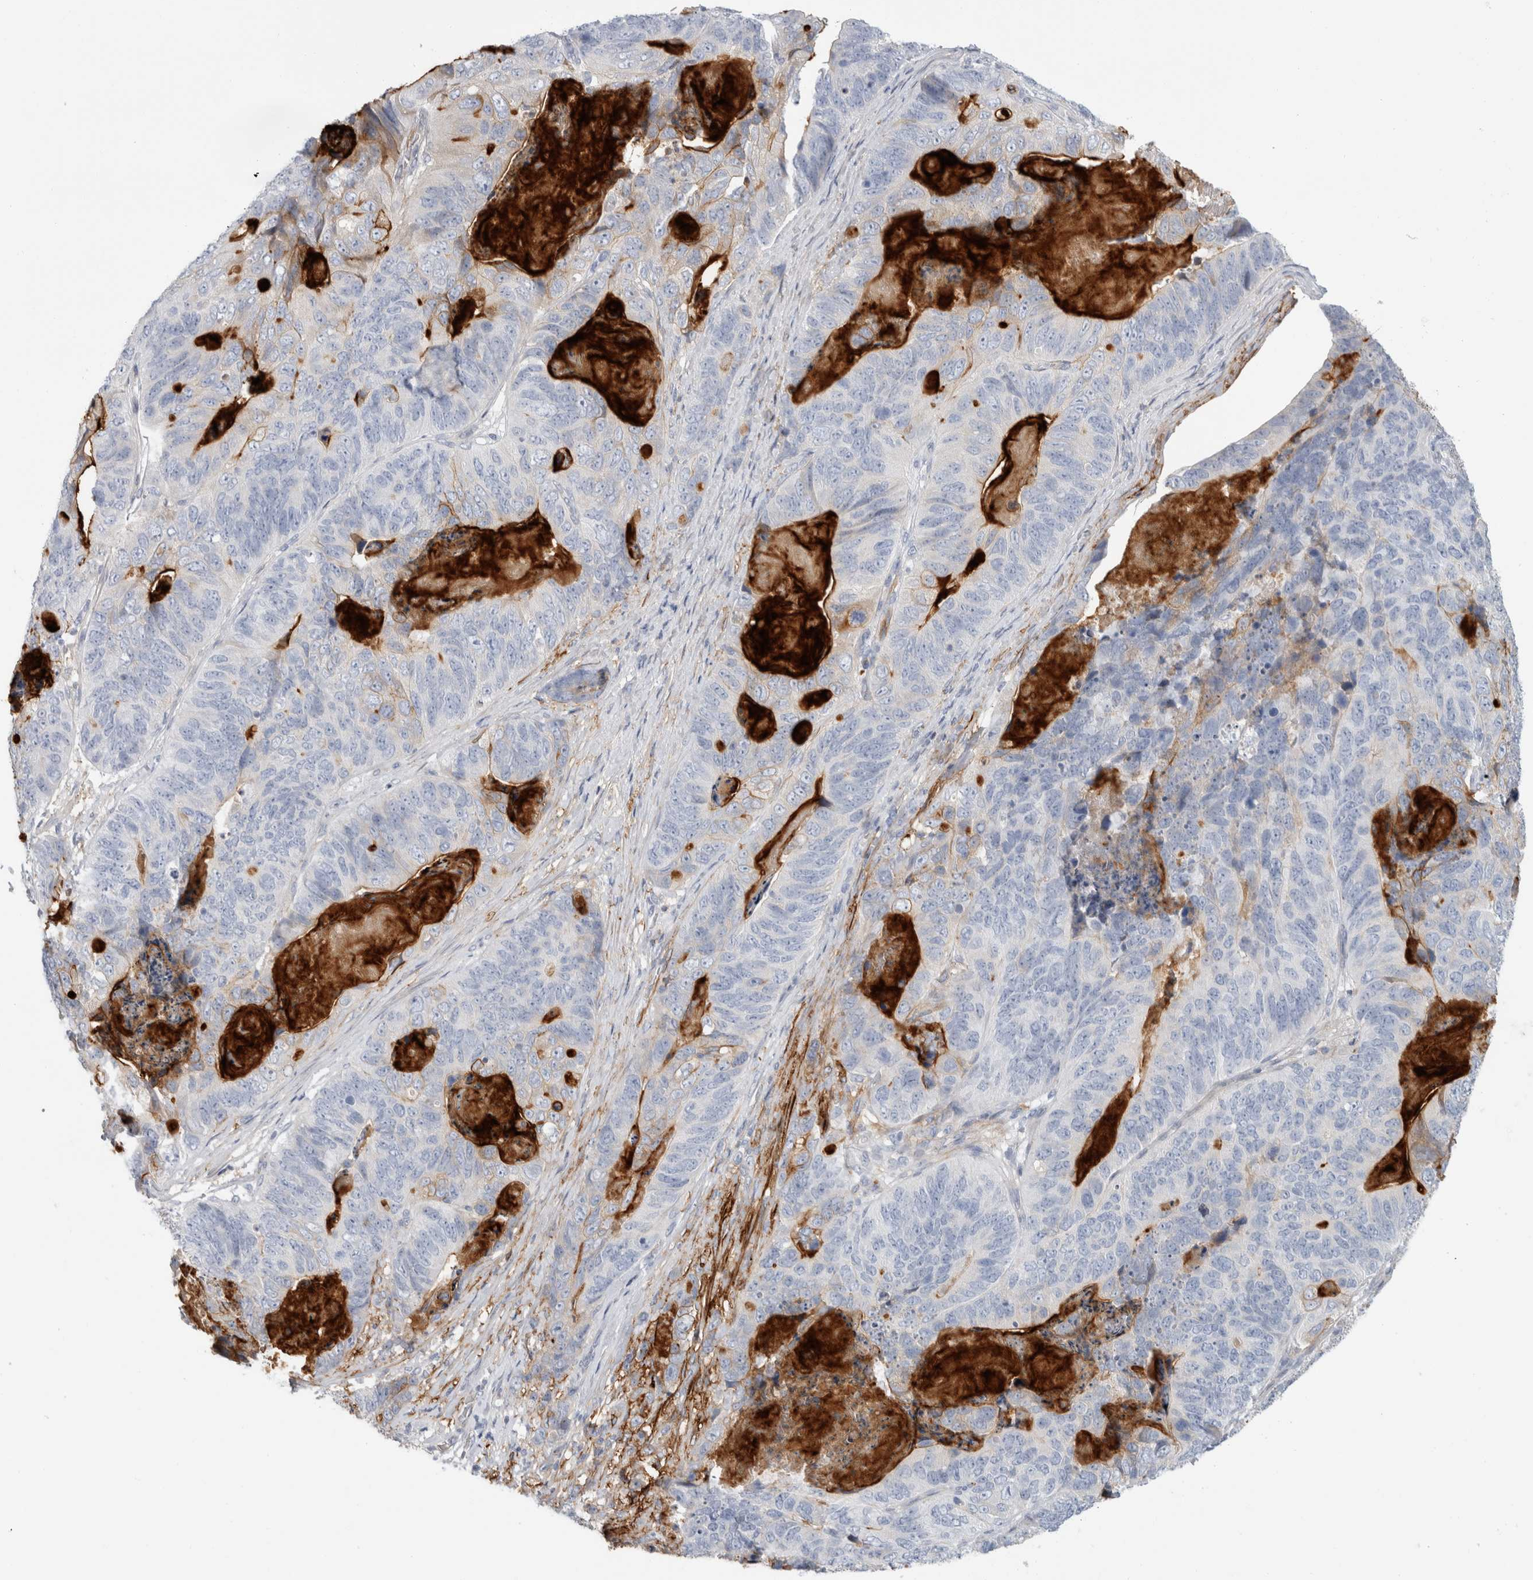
{"staining": {"intensity": "moderate", "quantity": "<25%", "location": "cytoplasmic/membranous"}, "tissue": "stomach cancer", "cell_type": "Tumor cells", "image_type": "cancer", "snomed": [{"axis": "morphology", "description": "Normal tissue, NOS"}, {"axis": "morphology", "description": "Adenocarcinoma, NOS"}, {"axis": "topography", "description": "Stomach"}], "caption": "Stomach adenocarcinoma stained with DAB (3,3'-diaminobenzidine) immunohistochemistry (IHC) demonstrates low levels of moderate cytoplasmic/membranous staining in approximately <25% of tumor cells.", "gene": "CD55", "patient": {"sex": "female", "age": 89}}